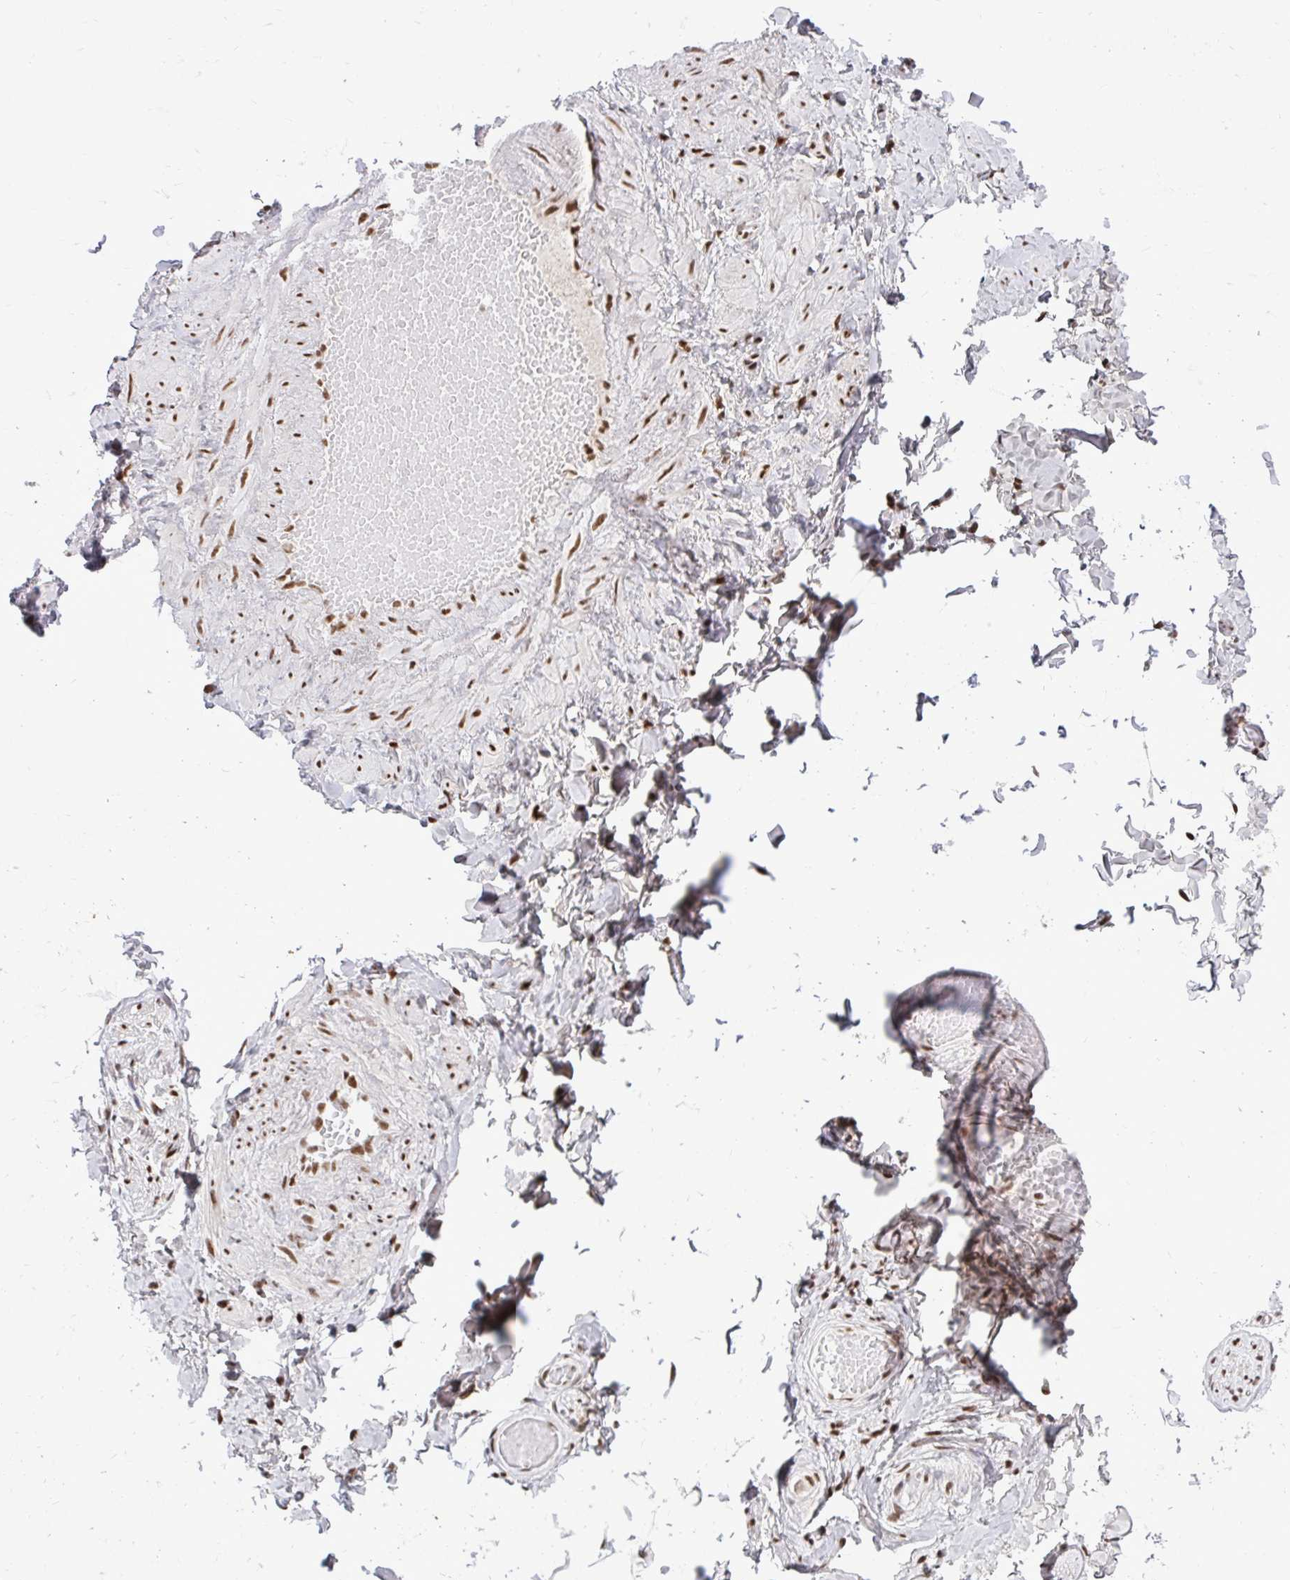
{"staining": {"intensity": "moderate", "quantity": ">75%", "location": "nuclear"}, "tissue": "soft tissue", "cell_type": "Fibroblasts", "image_type": "normal", "snomed": [{"axis": "morphology", "description": "Normal tissue, NOS"}, {"axis": "topography", "description": "Soft tissue"}, {"axis": "topography", "description": "Adipose tissue"}, {"axis": "topography", "description": "Vascular tissue"}, {"axis": "topography", "description": "Peripheral nerve tissue"}], "caption": "Protein positivity by IHC shows moderate nuclear positivity in about >75% of fibroblasts in normal soft tissue.", "gene": "CDYL", "patient": {"sex": "male", "age": 29}}